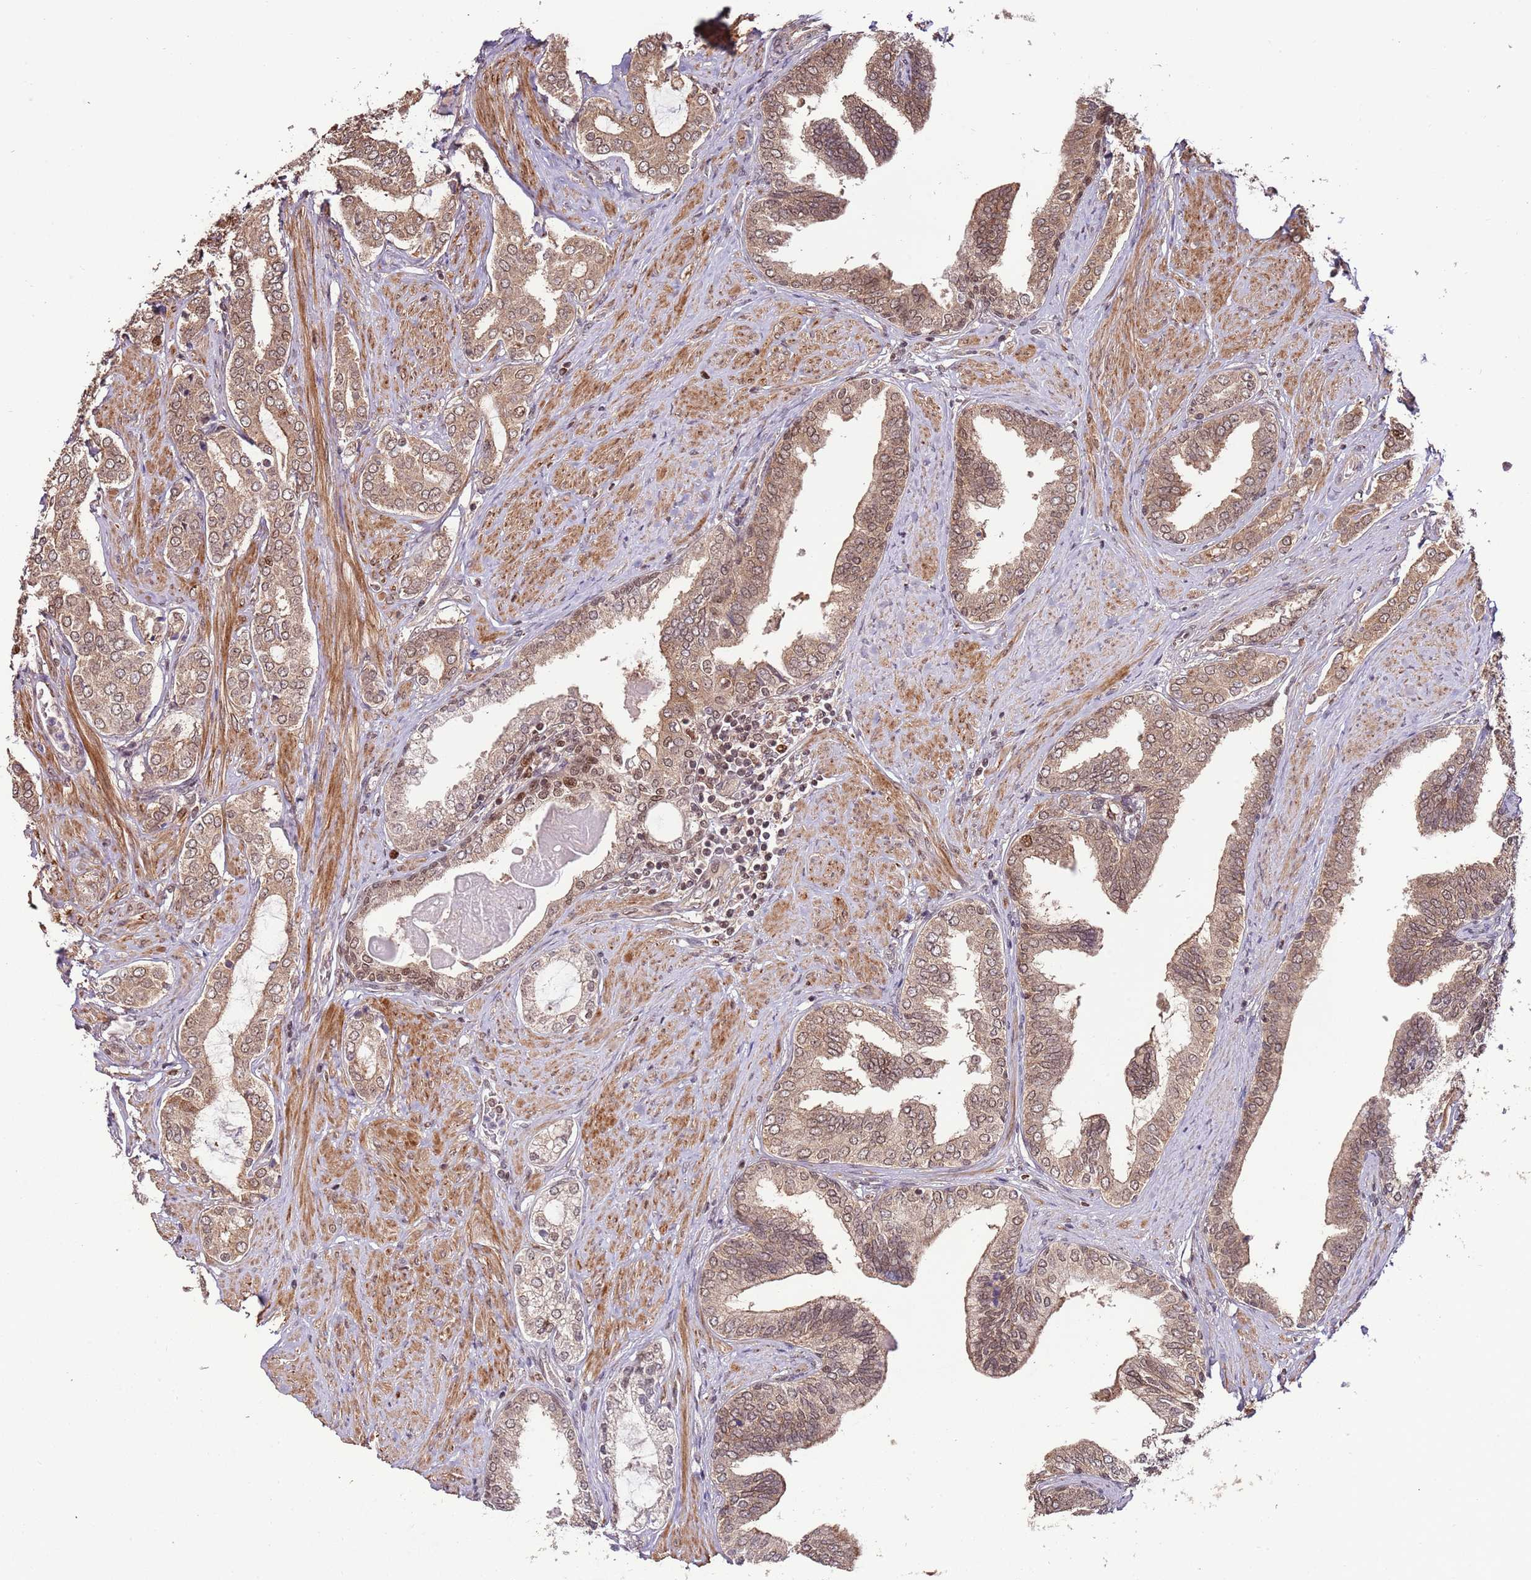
{"staining": {"intensity": "moderate", "quantity": "25%-75%", "location": "cytoplasmic/membranous,nuclear"}, "tissue": "prostate cancer", "cell_type": "Tumor cells", "image_type": "cancer", "snomed": [{"axis": "morphology", "description": "Adenocarcinoma, High grade"}, {"axis": "topography", "description": "Prostate"}], "caption": "Prostate high-grade adenocarcinoma stained with IHC exhibits moderate cytoplasmic/membranous and nuclear staining in about 25%-75% of tumor cells. Using DAB (3,3'-diaminobenzidine) (brown) and hematoxylin (blue) stains, captured at high magnification using brightfield microscopy.", "gene": "RIF1", "patient": {"sex": "male", "age": 71}}